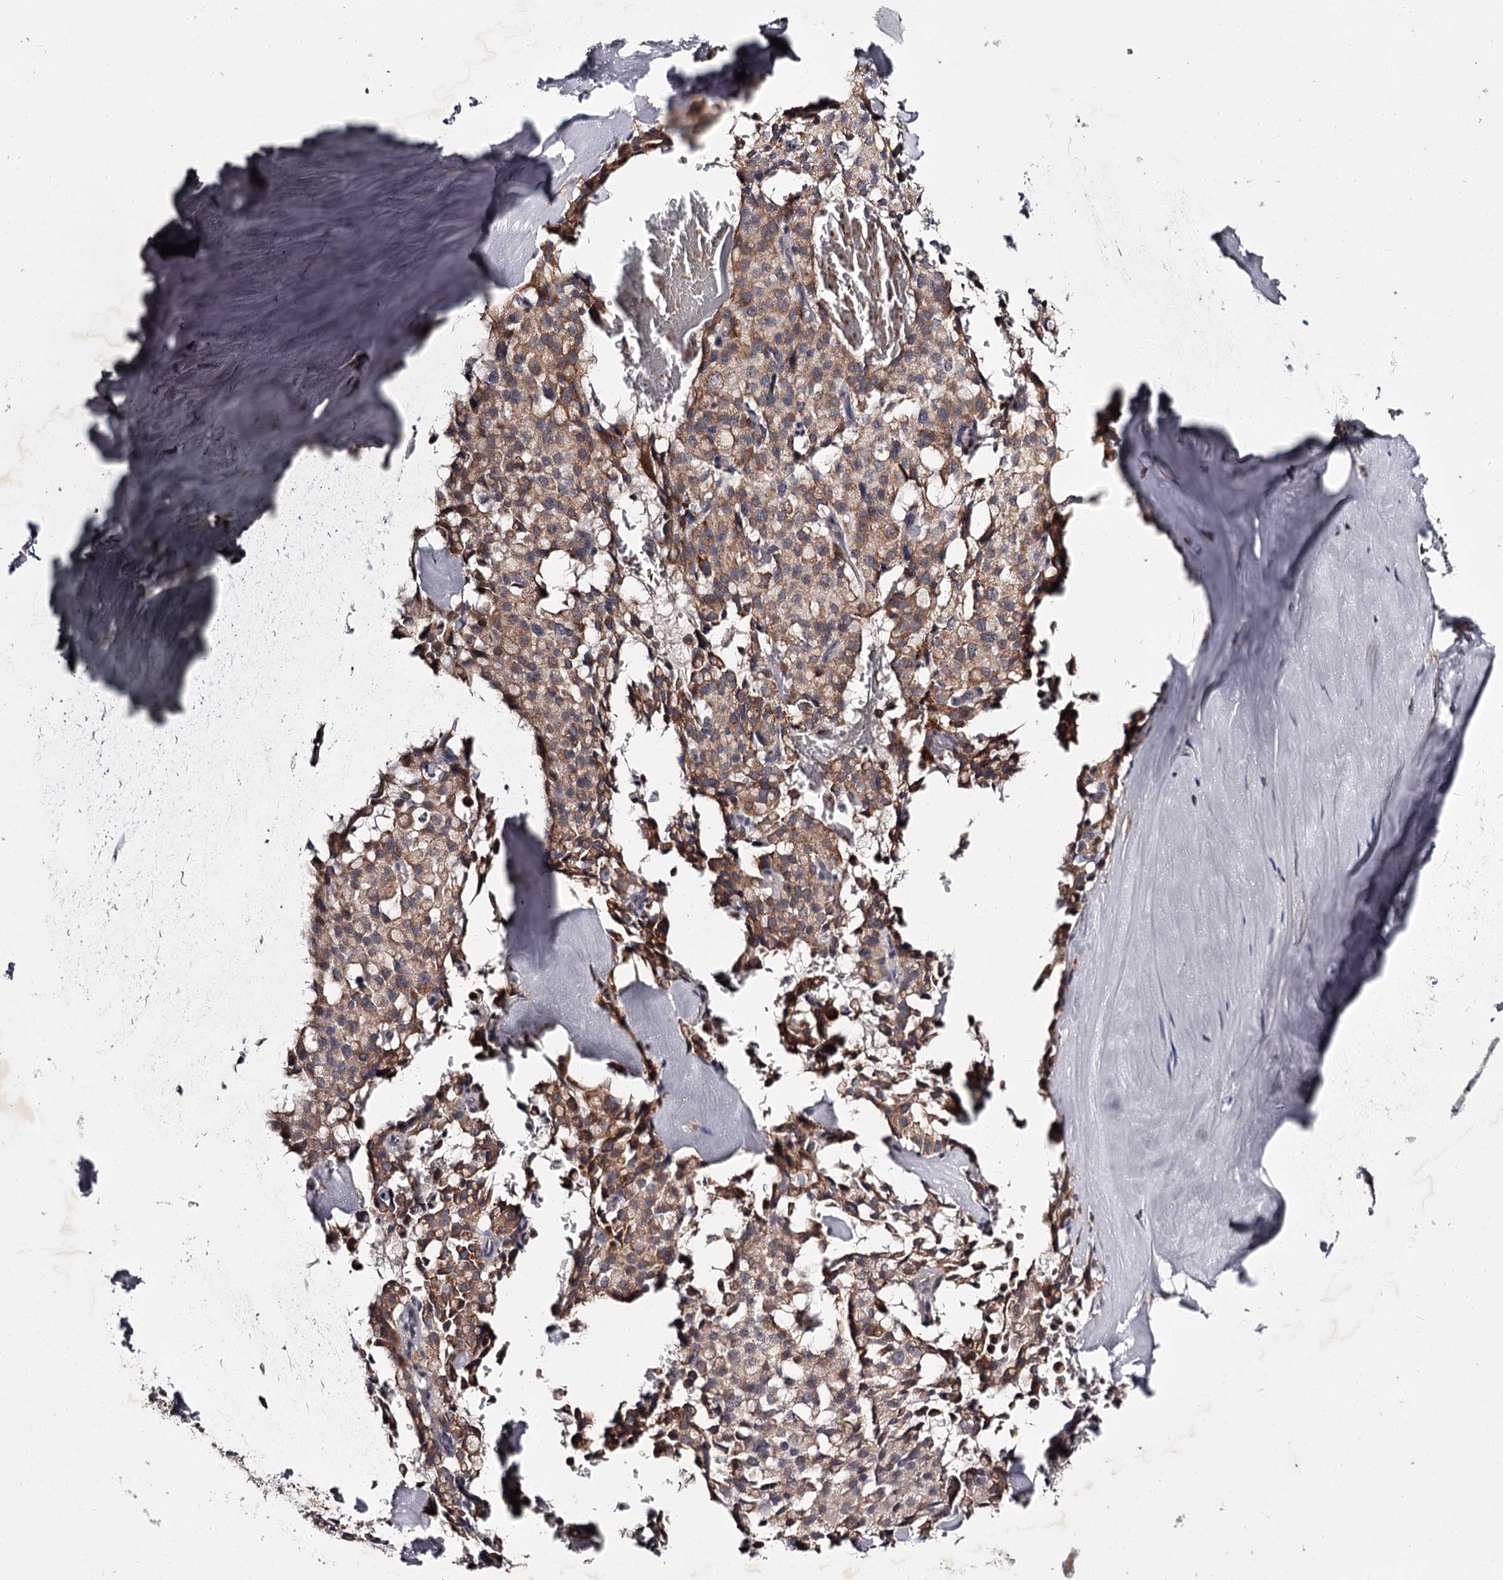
{"staining": {"intensity": "weak", "quantity": ">75%", "location": "cytoplasmic/membranous"}, "tissue": "pancreatic cancer", "cell_type": "Tumor cells", "image_type": "cancer", "snomed": [{"axis": "morphology", "description": "Adenocarcinoma, NOS"}, {"axis": "topography", "description": "Pancreas"}], "caption": "IHC of human pancreatic cancer (adenocarcinoma) demonstrates low levels of weak cytoplasmic/membranous positivity in about >75% of tumor cells.", "gene": "RASSF6", "patient": {"sex": "male", "age": 65}}